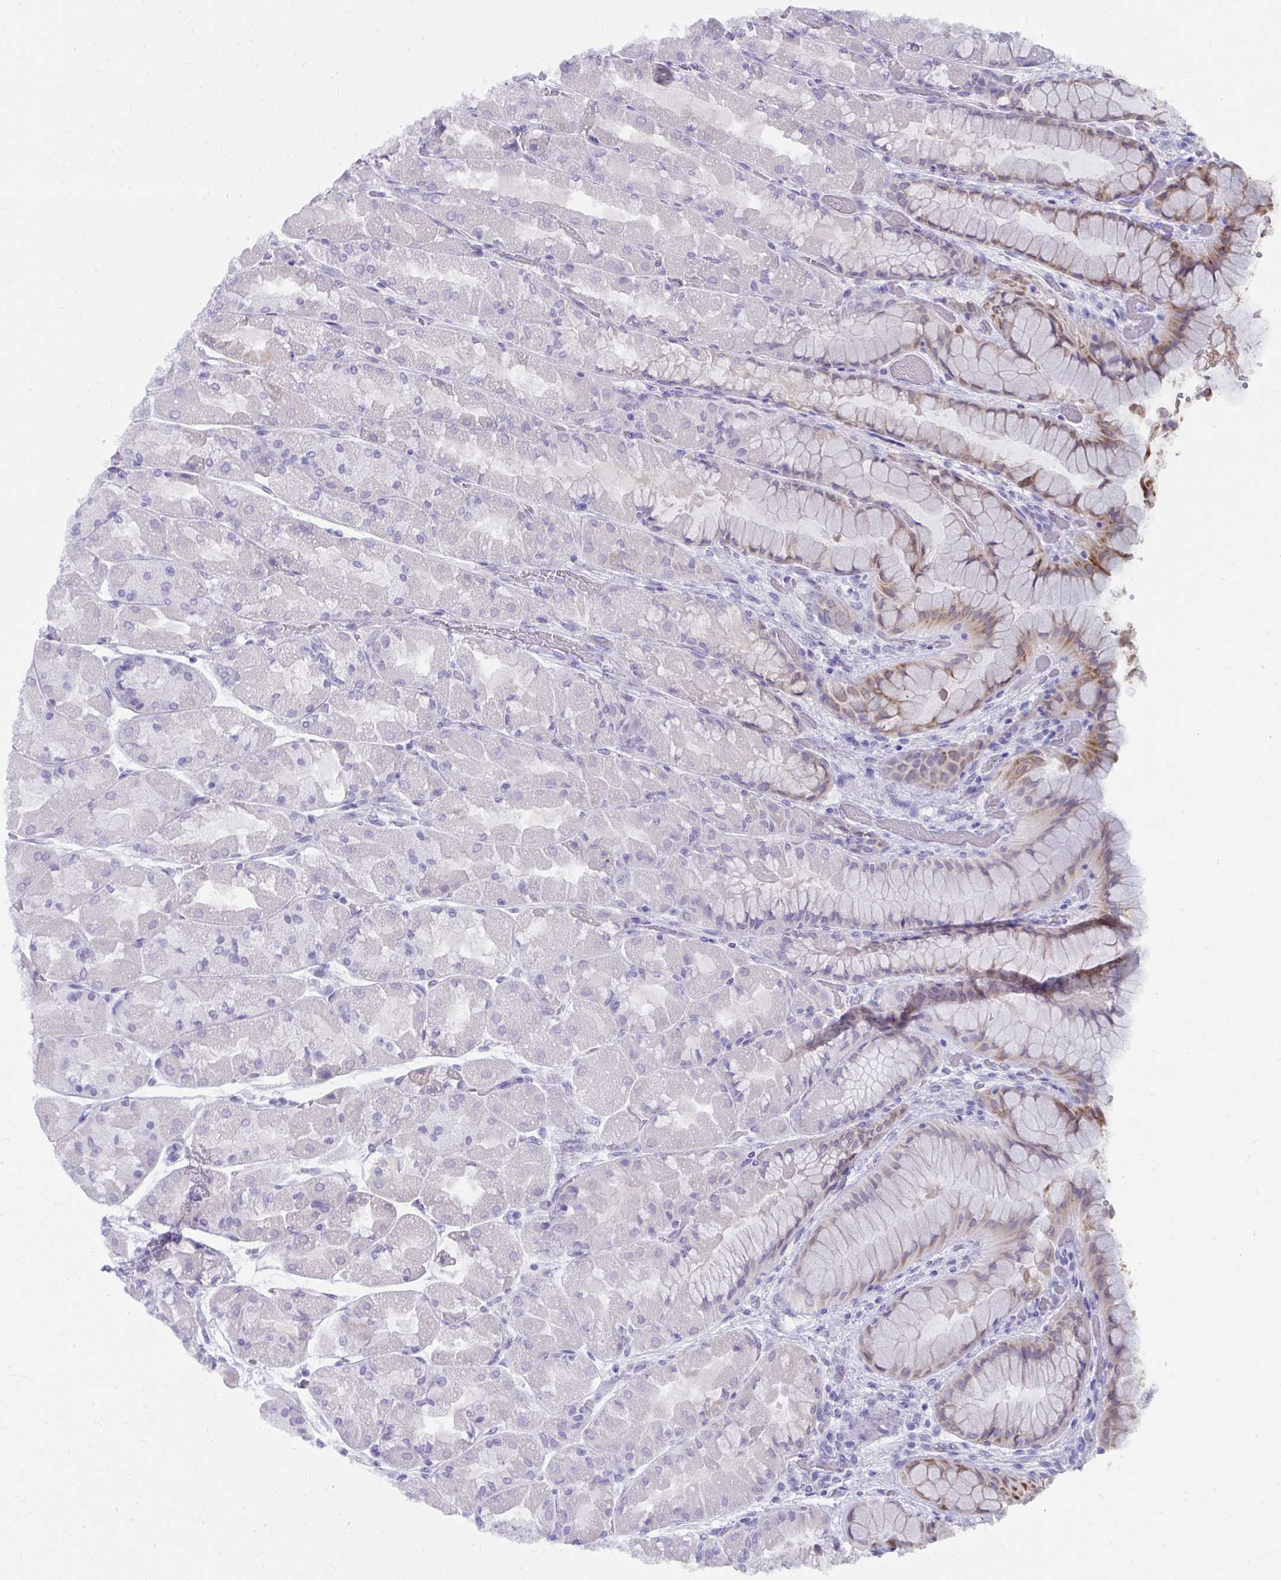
{"staining": {"intensity": "moderate", "quantity": "<25%", "location": "cytoplasmic/membranous"}, "tissue": "stomach", "cell_type": "Glandular cells", "image_type": "normal", "snomed": [{"axis": "morphology", "description": "Normal tissue, NOS"}, {"axis": "topography", "description": "Stomach"}], "caption": "This histopathology image reveals immunohistochemistry (IHC) staining of normal stomach, with low moderate cytoplasmic/membranous staining in about <25% of glandular cells.", "gene": "UGT3A2", "patient": {"sex": "female", "age": 61}}